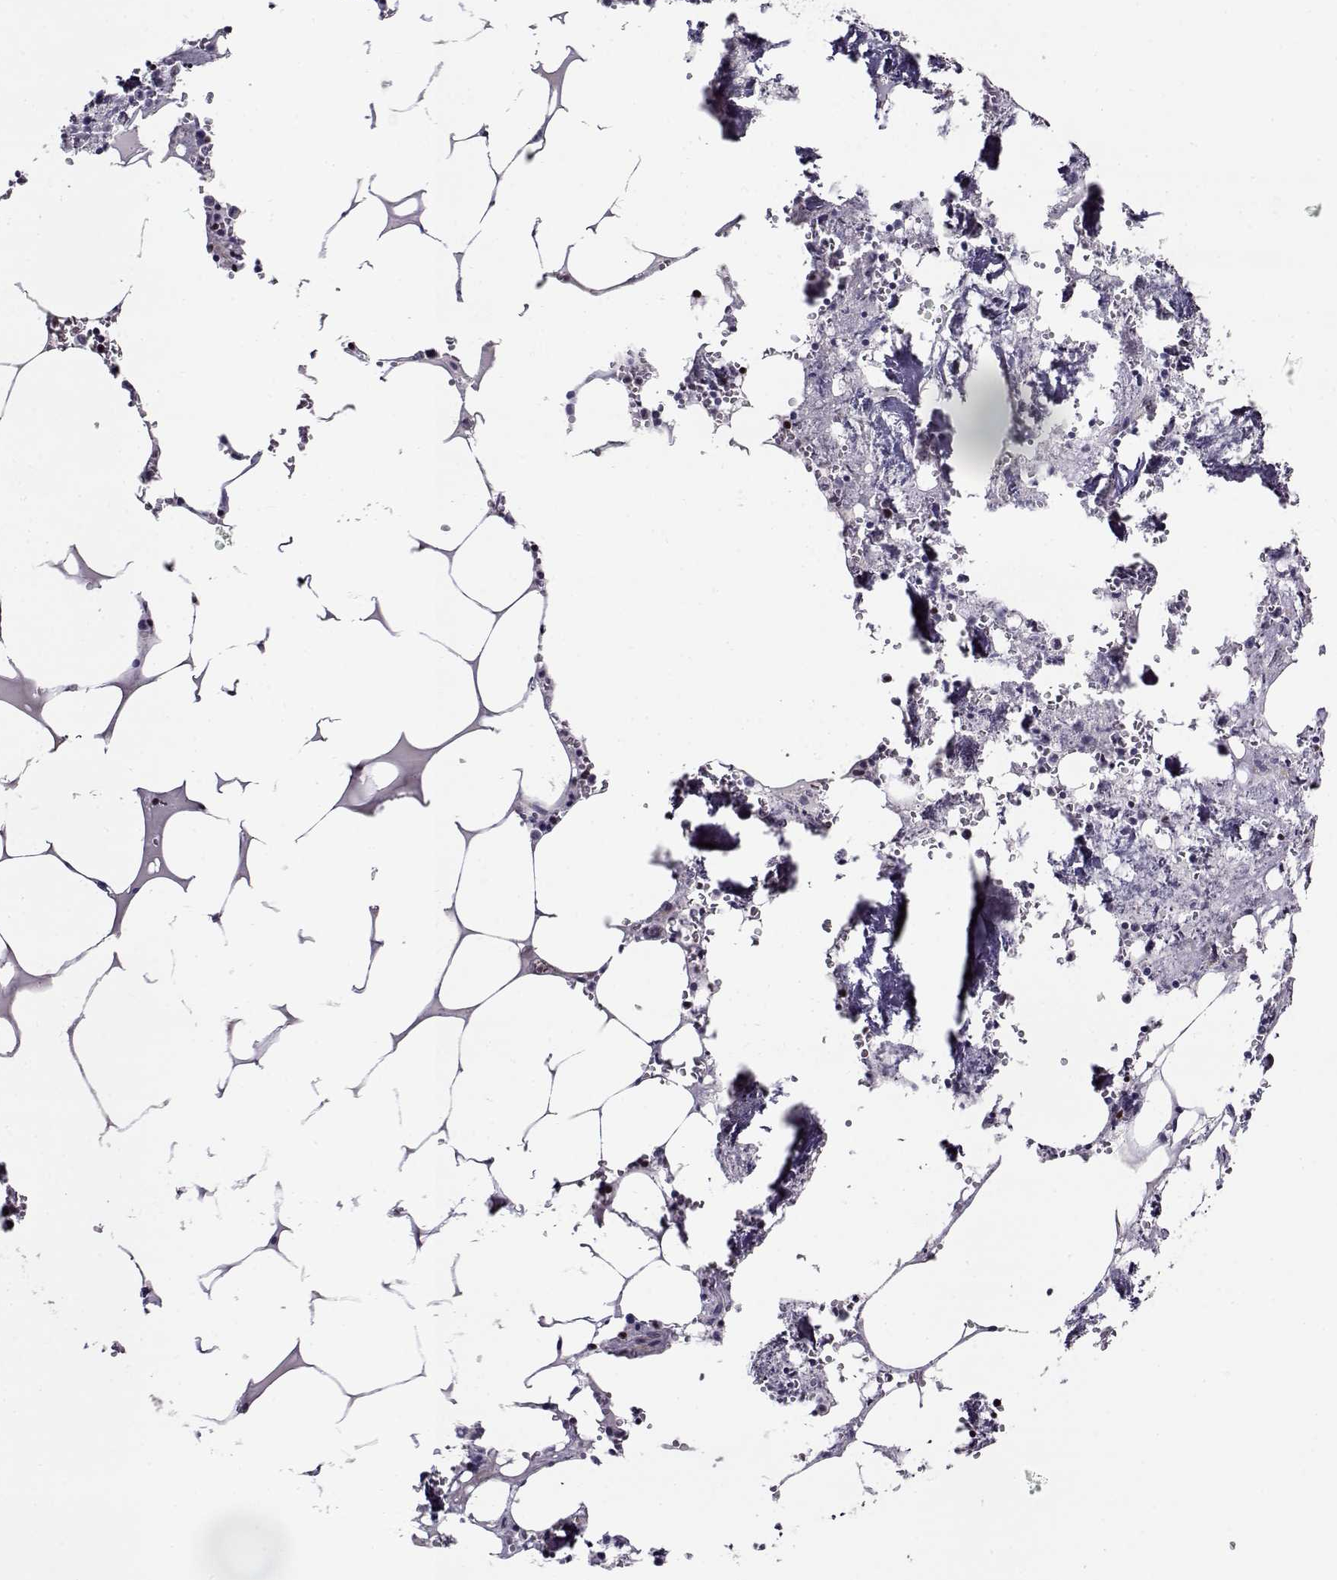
{"staining": {"intensity": "strong", "quantity": "<25%", "location": "nuclear"}, "tissue": "bone marrow", "cell_type": "Hematopoietic cells", "image_type": "normal", "snomed": [{"axis": "morphology", "description": "Normal tissue, NOS"}, {"axis": "topography", "description": "Bone marrow"}], "caption": "The image displays immunohistochemical staining of benign bone marrow. There is strong nuclear positivity is seen in approximately <25% of hematopoietic cells. (brown staining indicates protein expression, while blue staining denotes nuclei).", "gene": "NPW", "patient": {"sex": "male", "age": 54}}